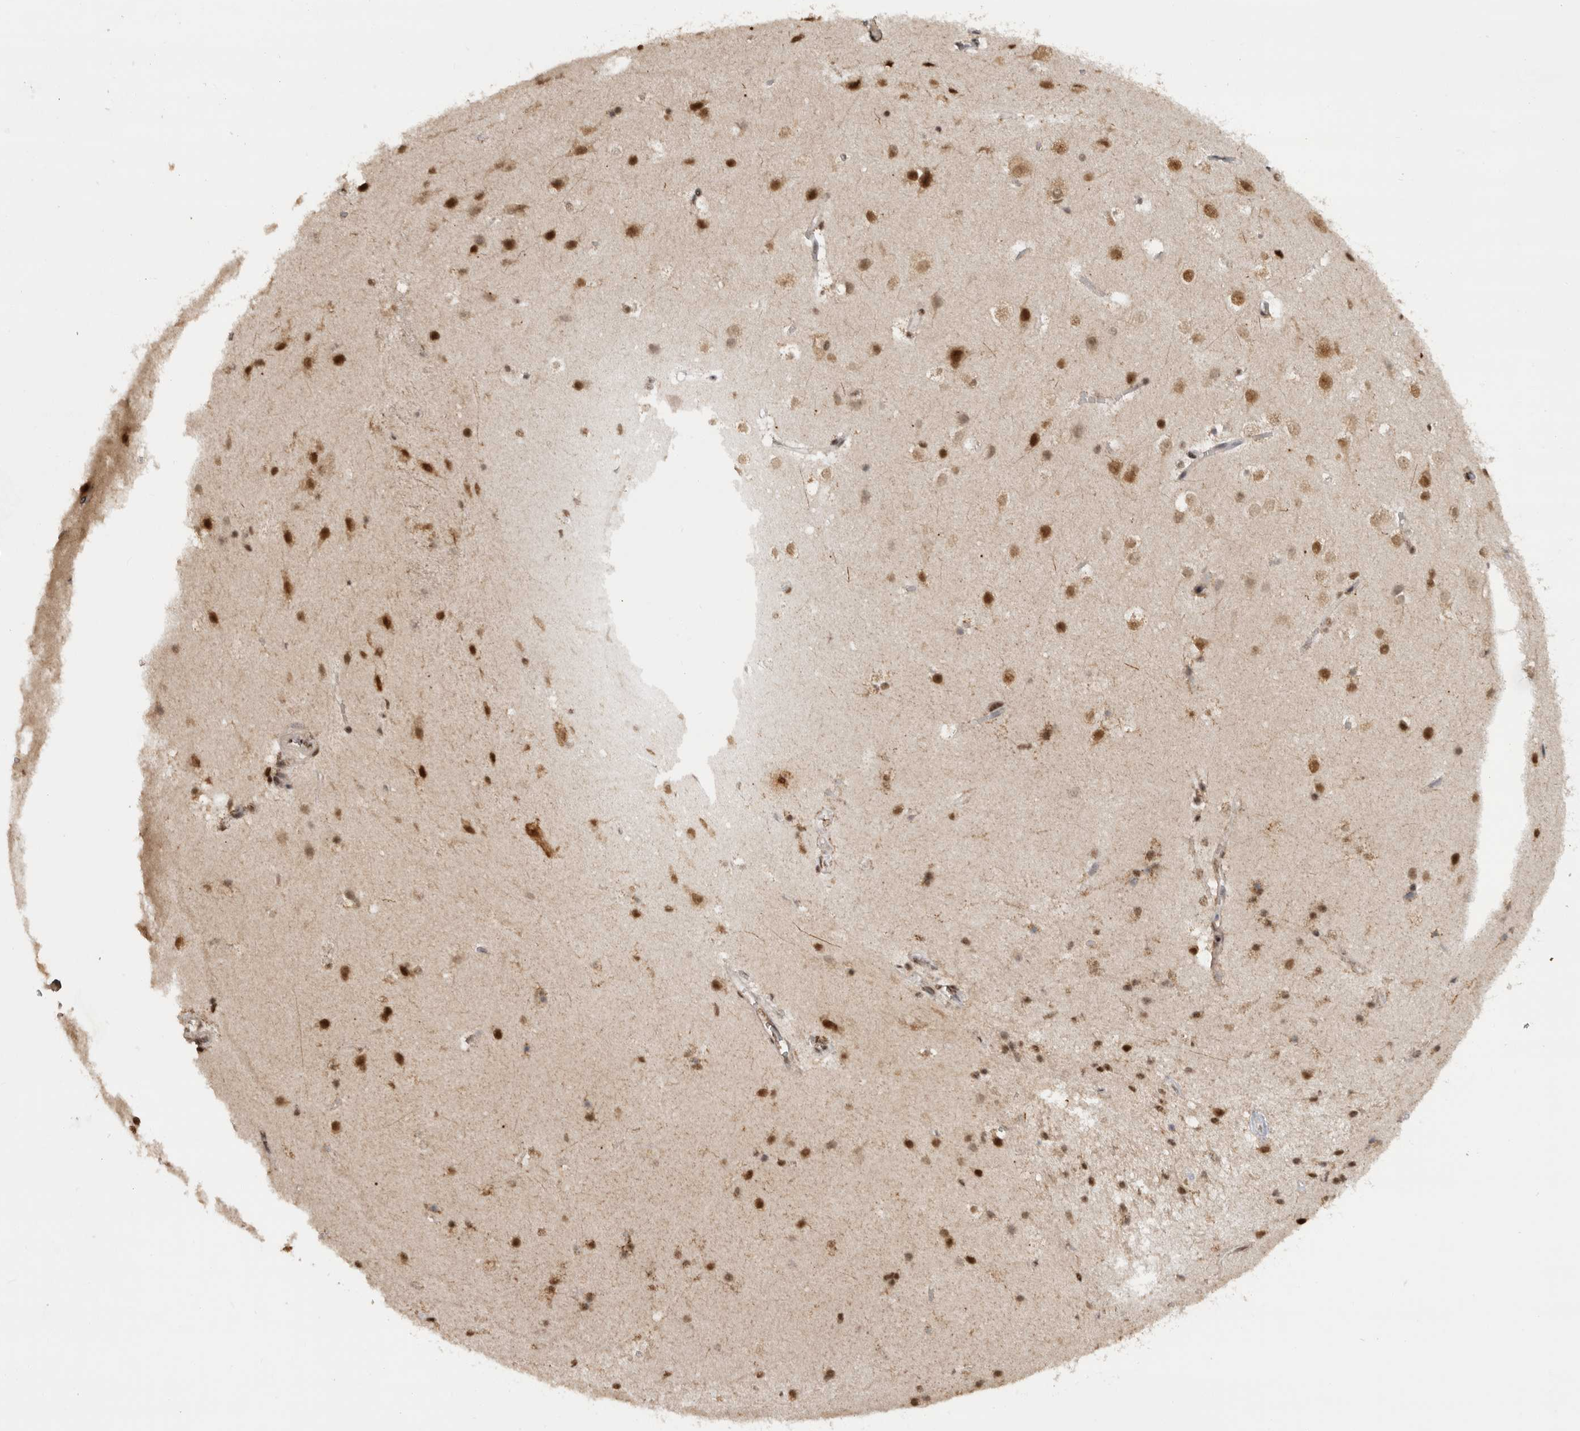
{"staining": {"intensity": "strong", "quantity": ">75%", "location": "nuclear"}, "tissue": "cerebral cortex", "cell_type": "Endothelial cells", "image_type": "normal", "snomed": [{"axis": "morphology", "description": "Normal tissue, NOS"}, {"axis": "topography", "description": "Cerebral cortex"}], "caption": "Approximately >75% of endothelial cells in unremarkable human cerebral cortex reveal strong nuclear protein positivity as visualized by brown immunohistochemical staining.", "gene": "PPP1R10", "patient": {"sex": "male", "age": 54}}